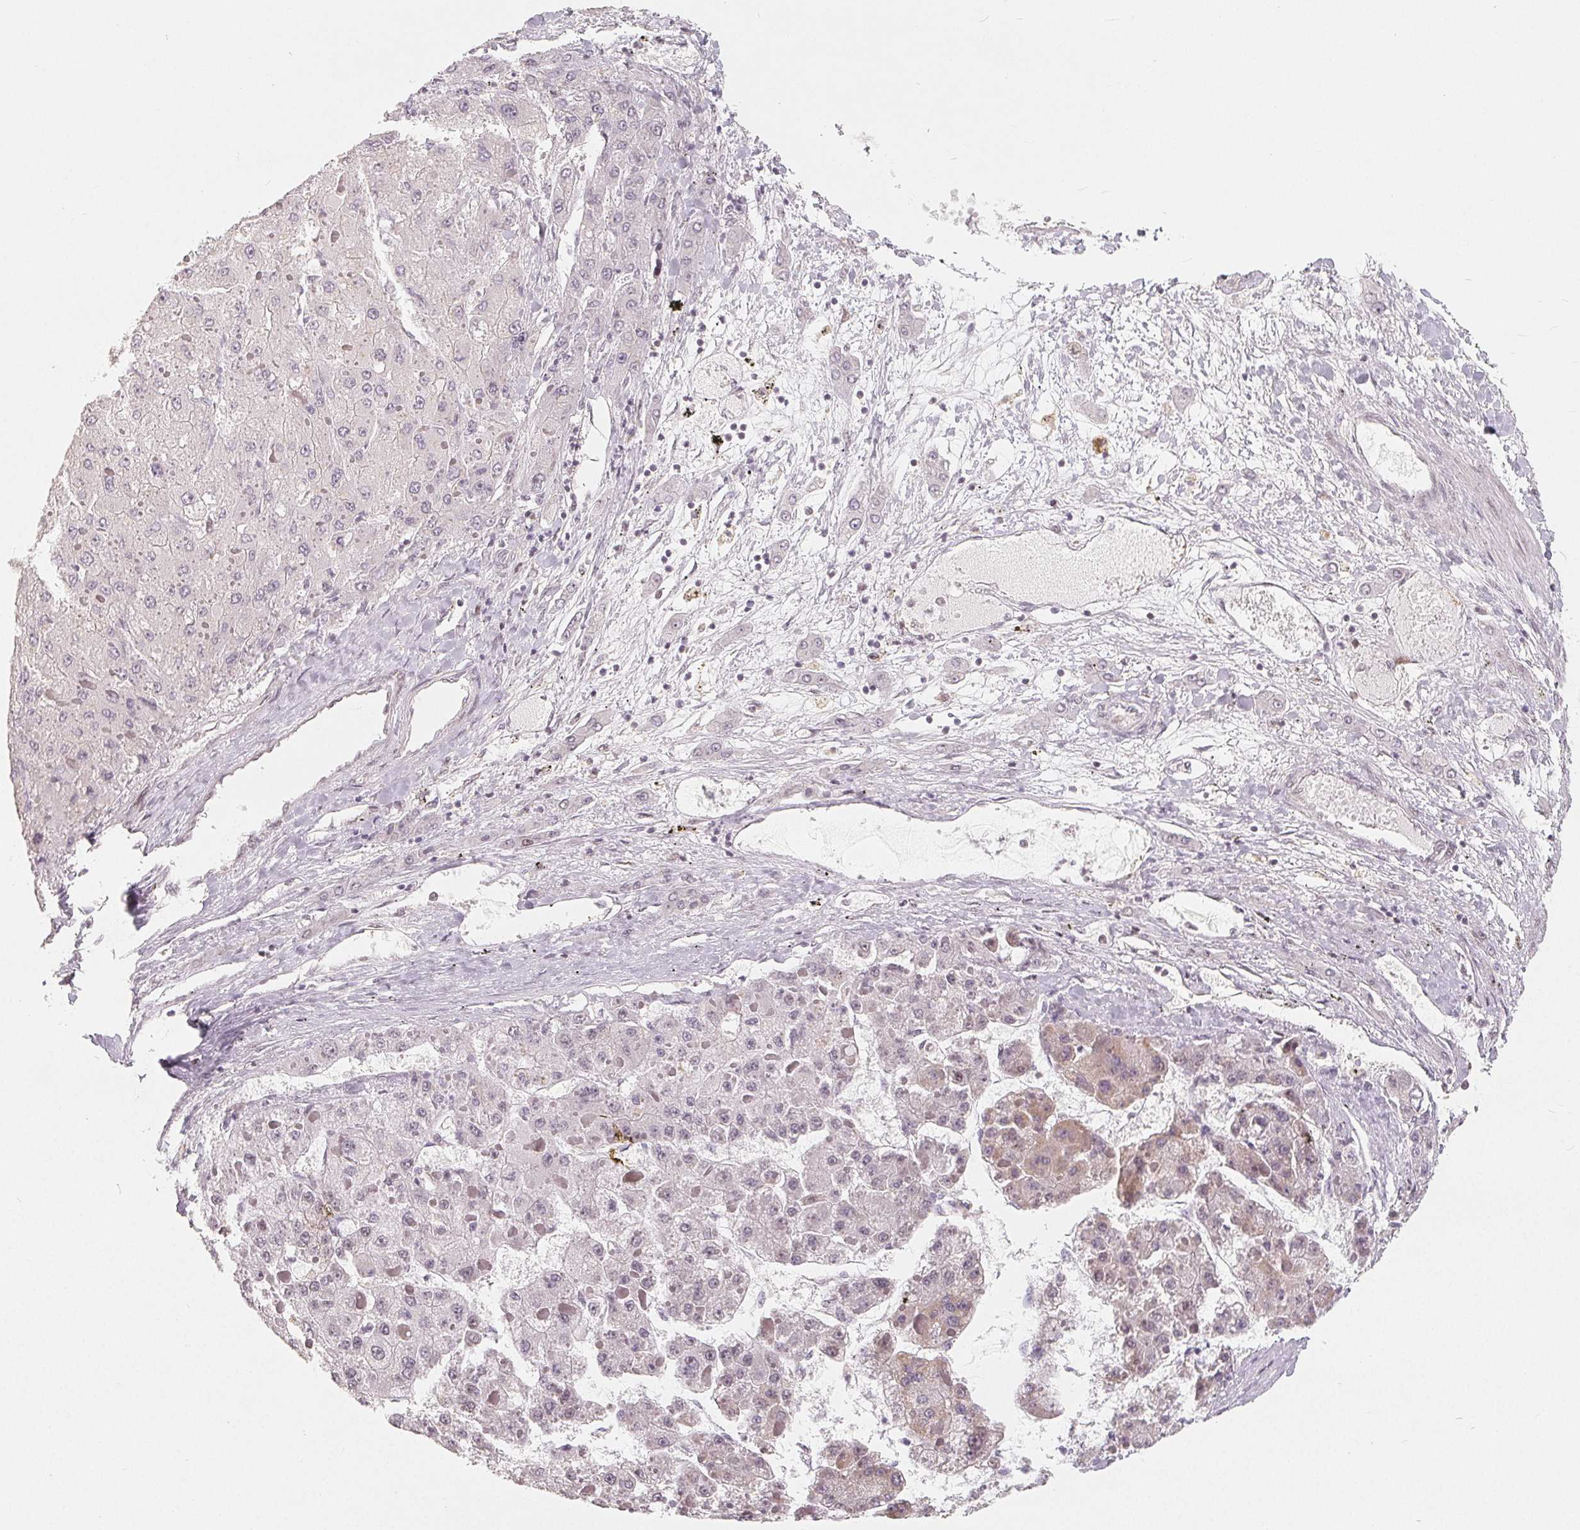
{"staining": {"intensity": "negative", "quantity": "none", "location": "none"}, "tissue": "liver cancer", "cell_type": "Tumor cells", "image_type": "cancer", "snomed": [{"axis": "morphology", "description": "Carcinoma, Hepatocellular, NOS"}, {"axis": "topography", "description": "Liver"}], "caption": "IHC photomicrograph of neoplastic tissue: human liver cancer stained with DAB (3,3'-diaminobenzidine) demonstrates no significant protein staining in tumor cells.", "gene": "CCDC138", "patient": {"sex": "female", "age": 73}}